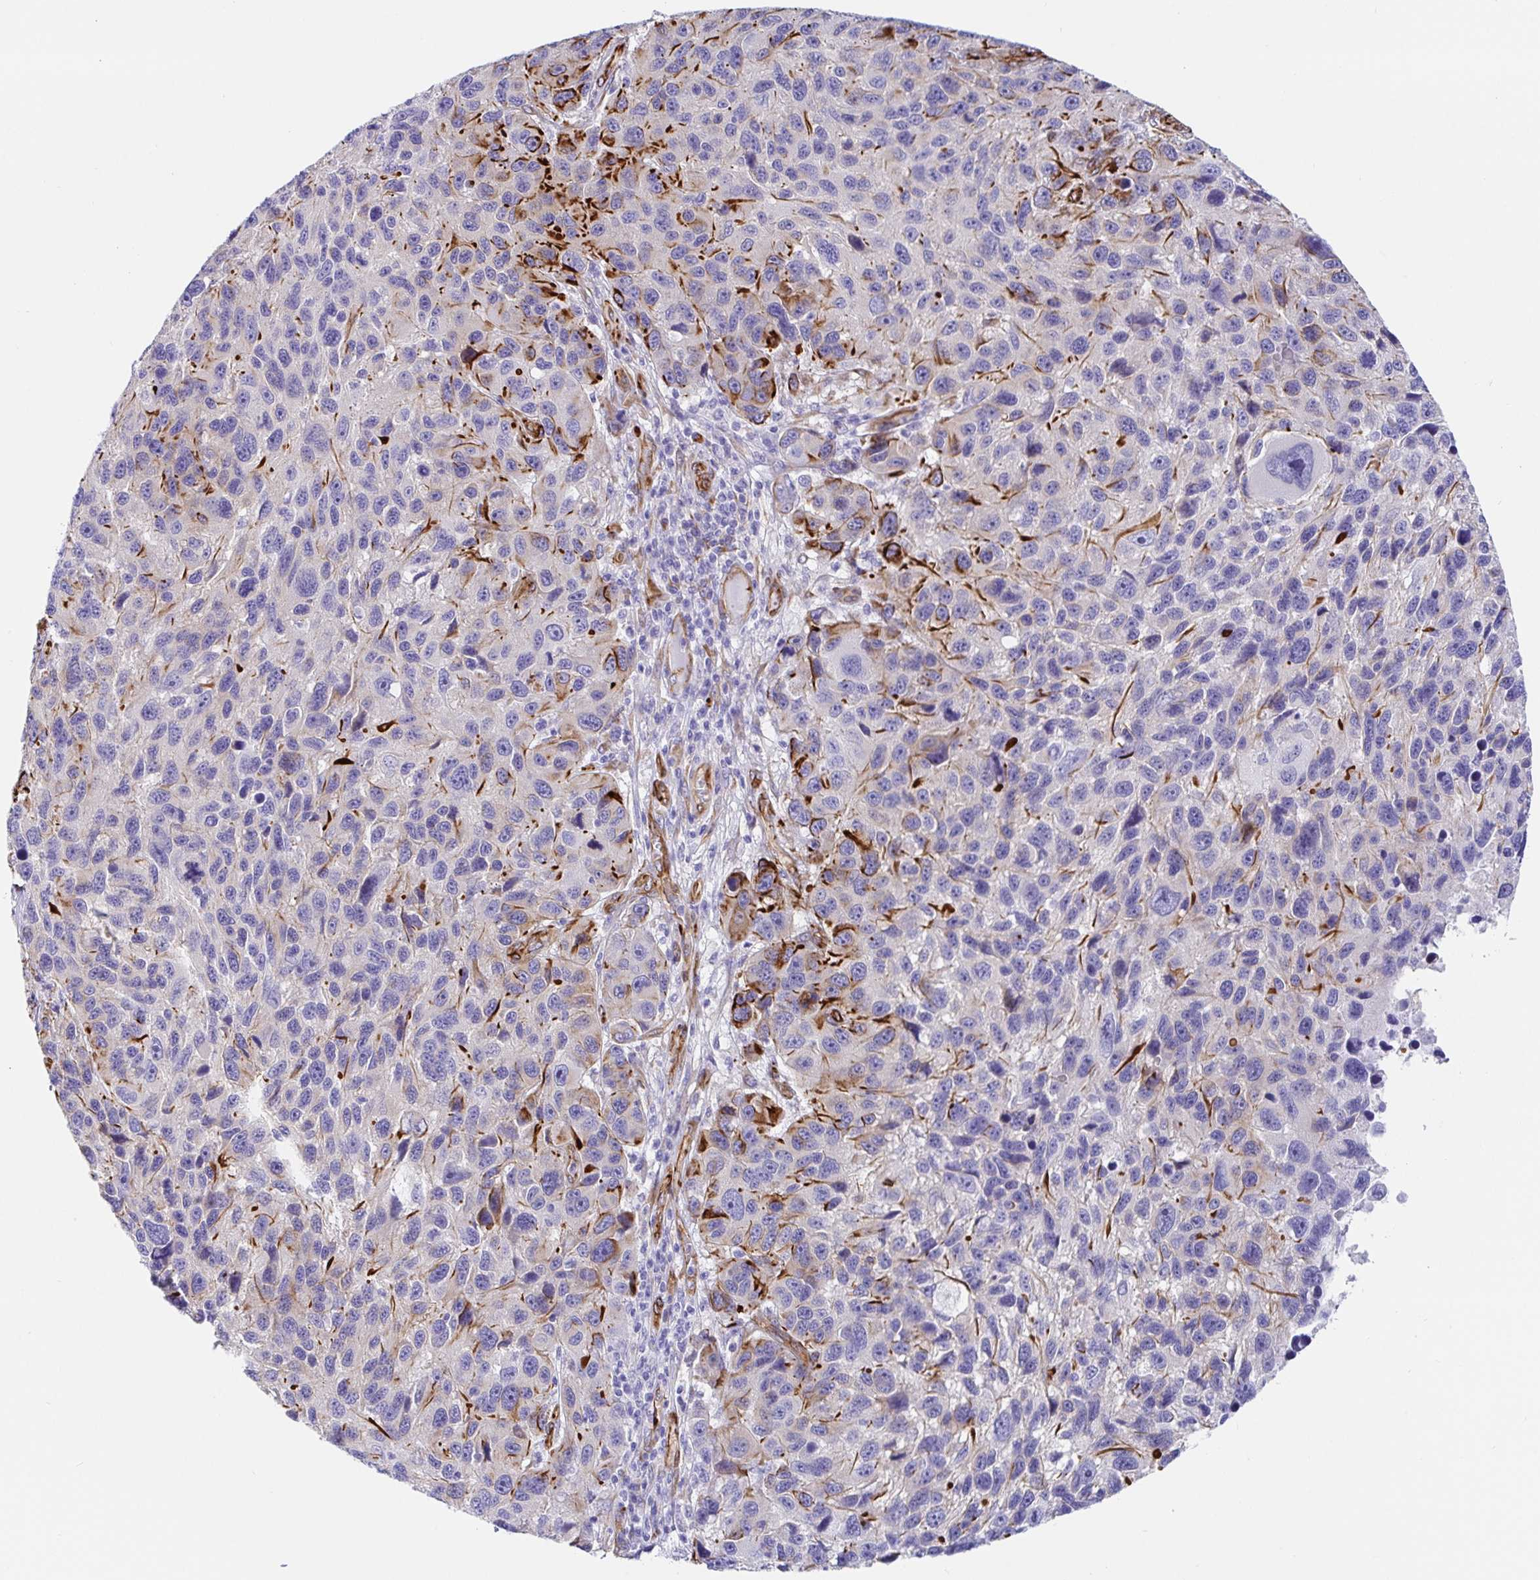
{"staining": {"intensity": "moderate", "quantity": "<25%", "location": "cytoplasmic/membranous"}, "tissue": "melanoma", "cell_type": "Tumor cells", "image_type": "cancer", "snomed": [{"axis": "morphology", "description": "Malignant melanoma, NOS"}, {"axis": "topography", "description": "Skin"}], "caption": "Malignant melanoma was stained to show a protein in brown. There is low levels of moderate cytoplasmic/membranous staining in about <25% of tumor cells. Using DAB (3,3'-diaminobenzidine) (brown) and hematoxylin (blue) stains, captured at high magnification using brightfield microscopy.", "gene": "DOCK1", "patient": {"sex": "male", "age": 53}}